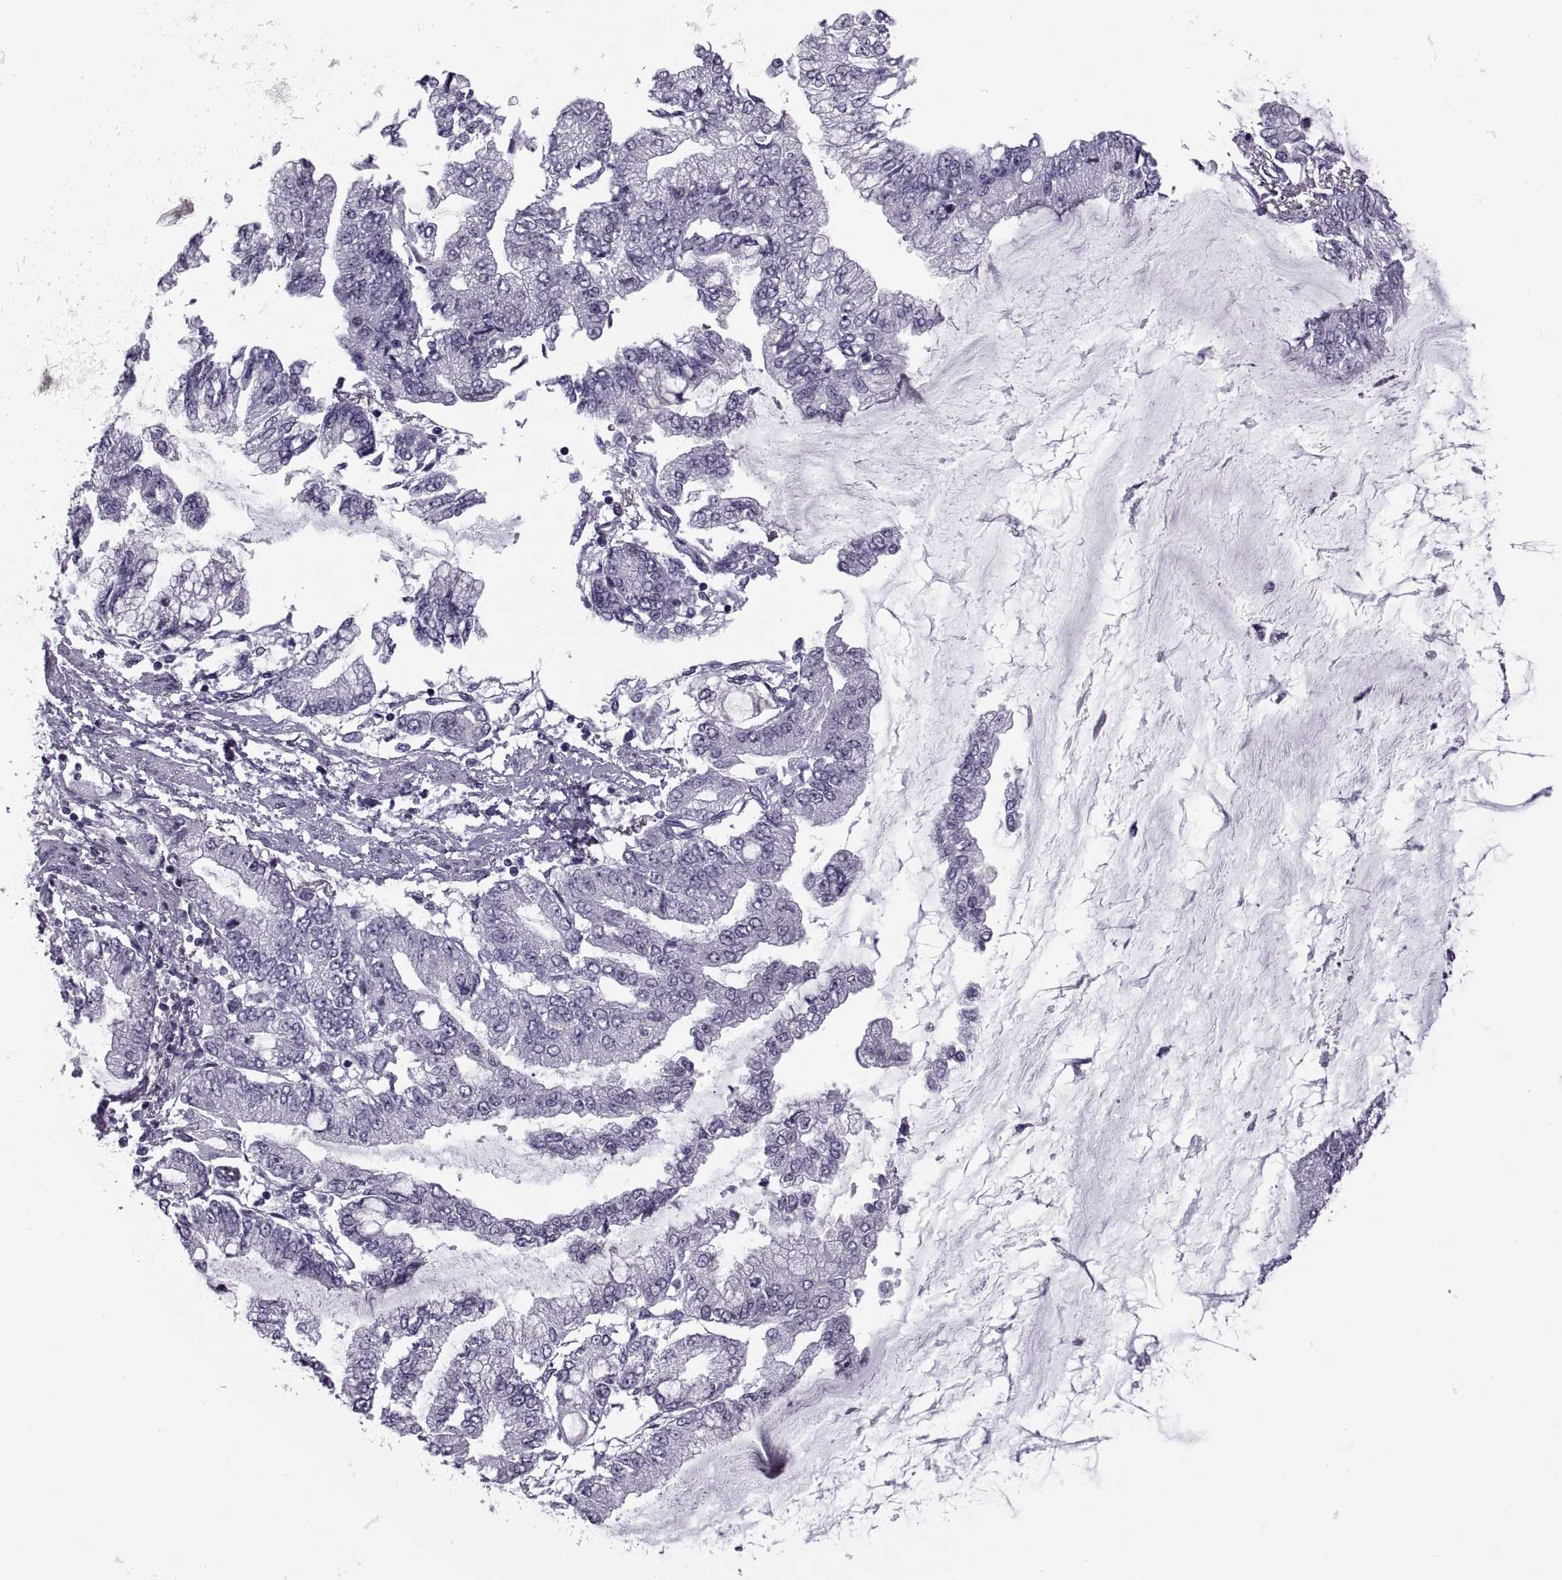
{"staining": {"intensity": "negative", "quantity": "none", "location": "none"}, "tissue": "stomach cancer", "cell_type": "Tumor cells", "image_type": "cancer", "snomed": [{"axis": "morphology", "description": "Adenocarcinoma, NOS"}, {"axis": "topography", "description": "Stomach, upper"}], "caption": "Stomach cancer was stained to show a protein in brown. There is no significant staining in tumor cells.", "gene": "FAM24A", "patient": {"sex": "female", "age": 74}}